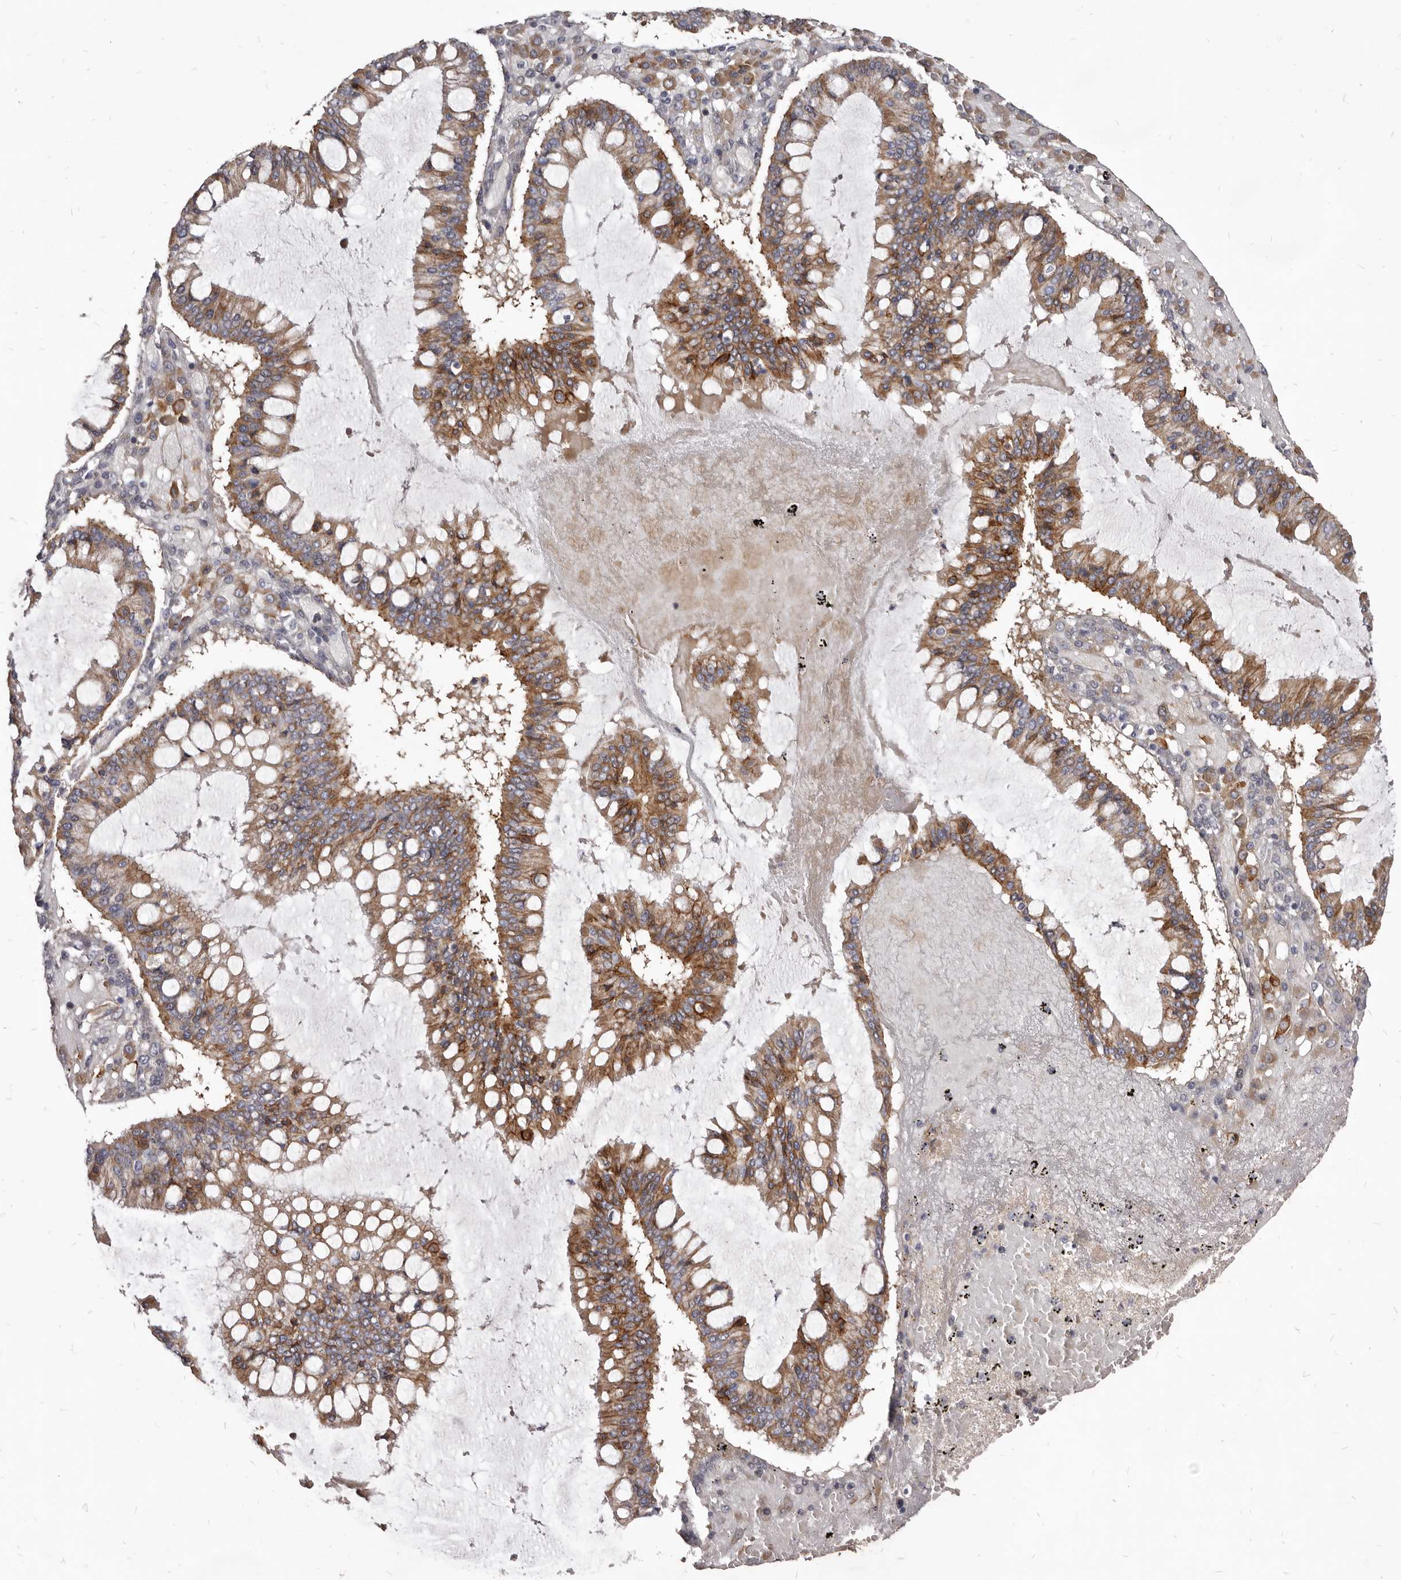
{"staining": {"intensity": "moderate", "quantity": ">75%", "location": "cytoplasmic/membranous"}, "tissue": "ovarian cancer", "cell_type": "Tumor cells", "image_type": "cancer", "snomed": [{"axis": "morphology", "description": "Cystadenocarcinoma, mucinous, NOS"}, {"axis": "topography", "description": "Ovary"}], "caption": "Ovarian mucinous cystadenocarcinoma stained with a brown dye shows moderate cytoplasmic/membranous positive positivity in about >75% of tumor cells.", "gene": "FAS", "patient": {"sex": "female", "age": 73}}